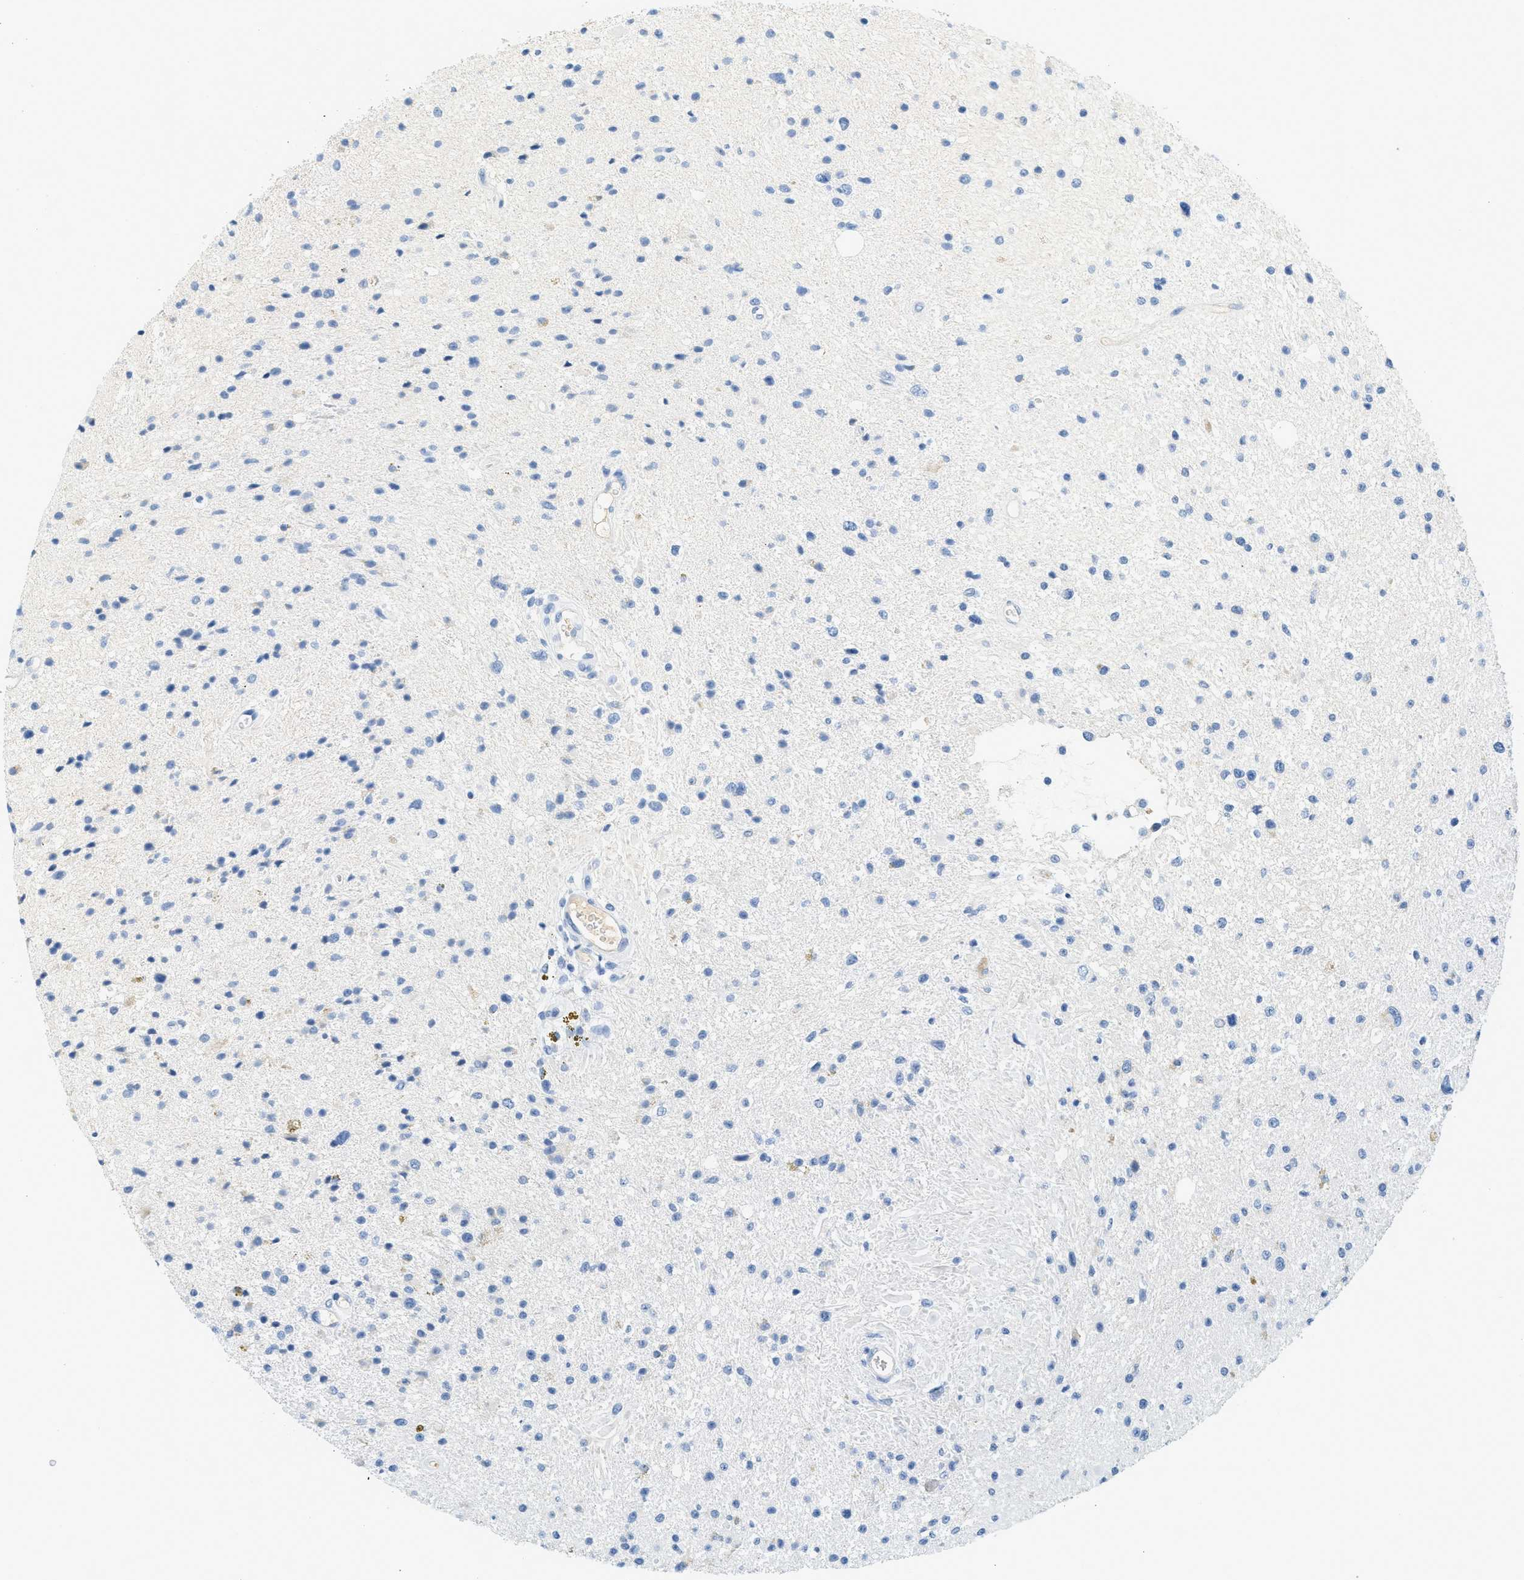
{"staining": {"intensity": "negative", "quantity": "none", "location": "none"}, "tissue": "glioma", "cell_type": "Tumor cells", "image_type": "cancer", "snomed": [{"axis": "morphology", "description": "Glioma, malignant, High grade"}, {"axis": "topography", "description": "Brain"}], "caption": "This is a image of immunohistochemistry staining of high-grade glioma (malignant), which shows no staining in tumor cells.", "gene": "LCN2", "patient": {"sex": "male", "age": 33}}